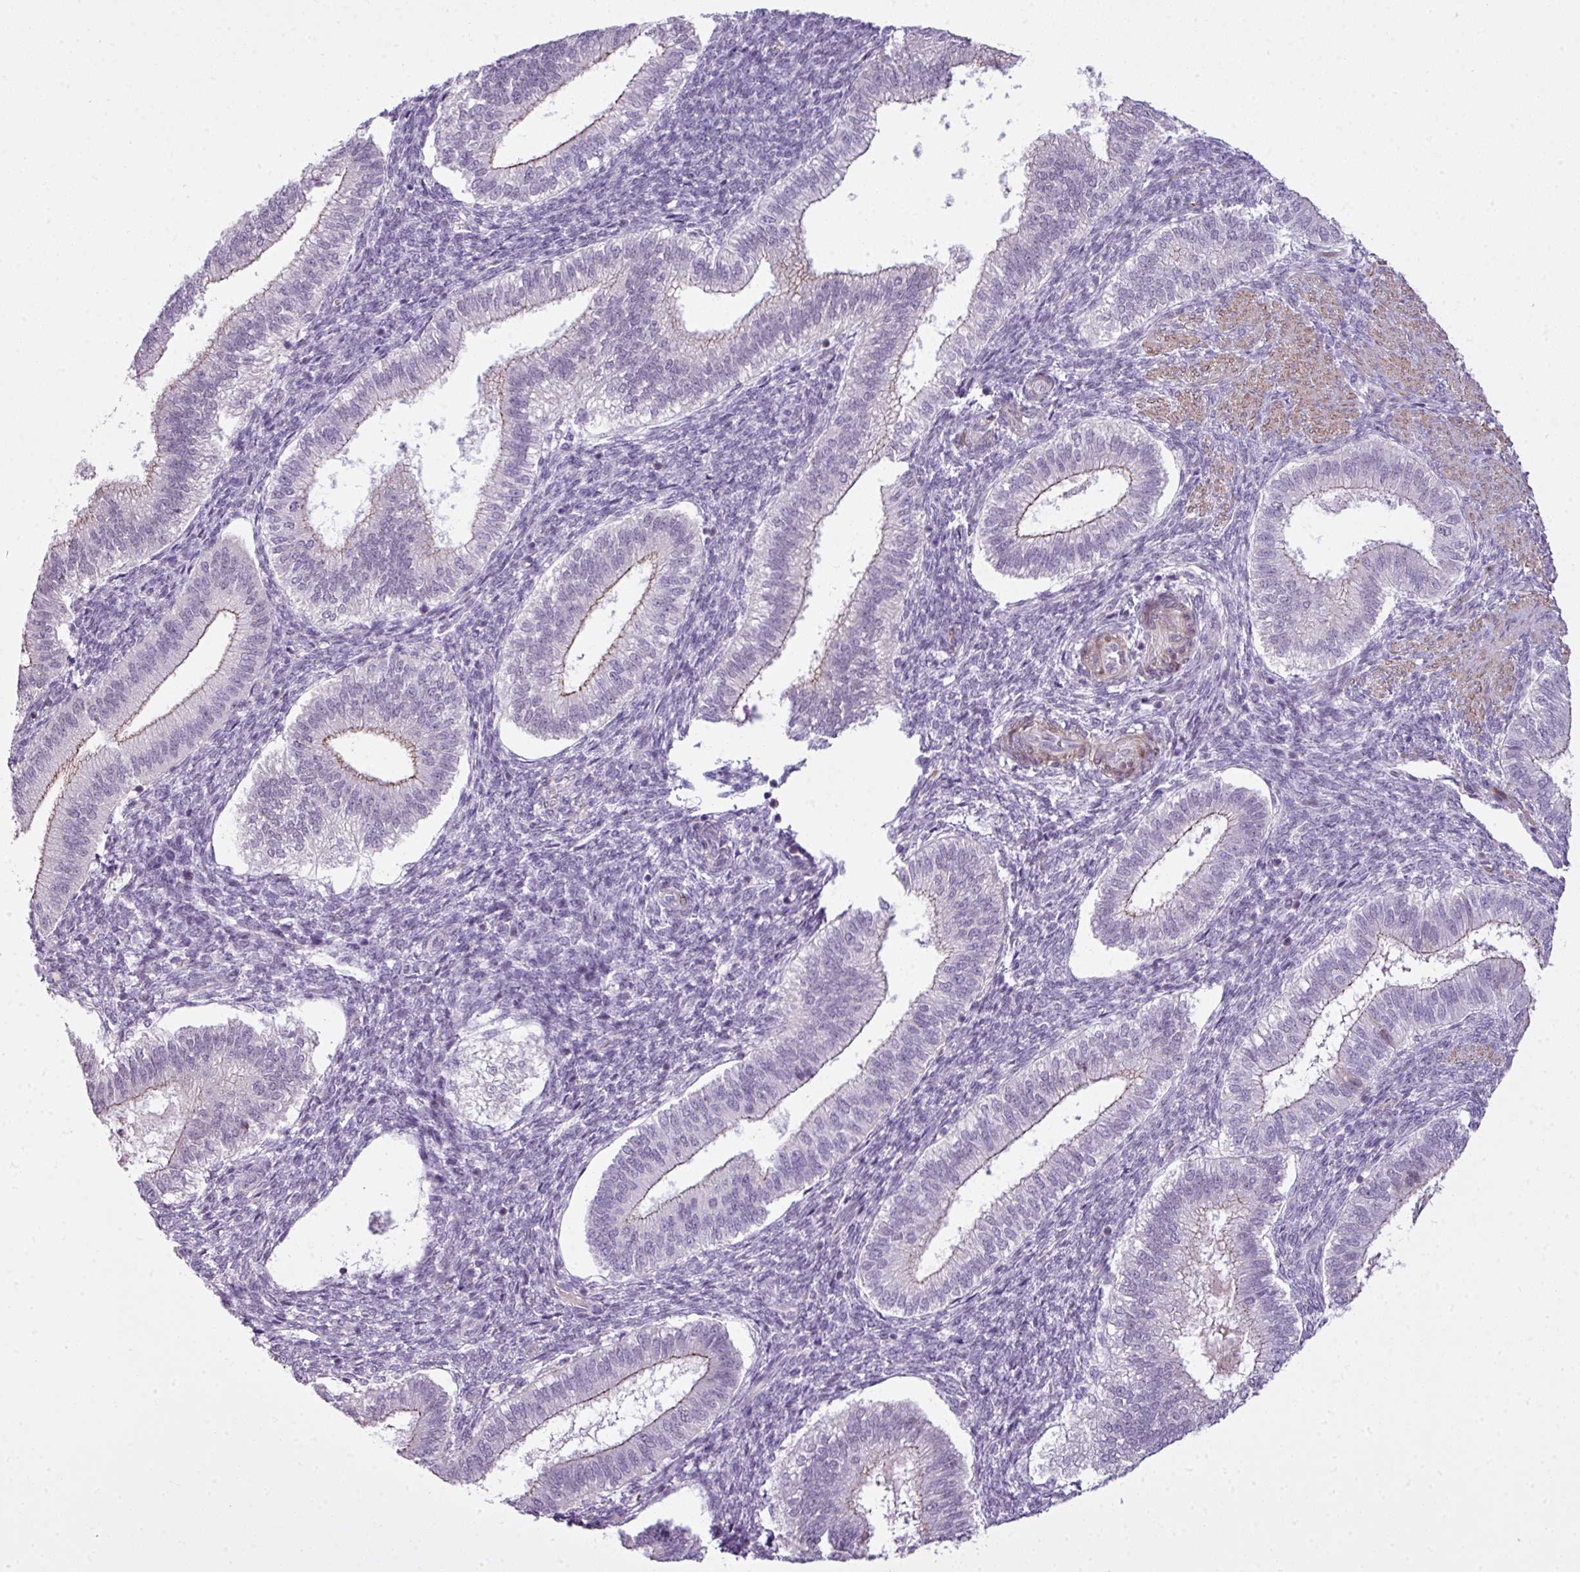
{"staining": {"intensity": "negative", "quantity": "none", "location": "none"}, "tissue": "endometrium", "cell_type": "Cells in endometrial stroma", "image_type": "normal", "snomed": [{"axis": "morphology", "description": "Normal tissue, NOS"}, {"axis": "topography", "description": "Endometrium"}], "caption": "A high-resolution image shows IHC staining of unremarkable endometrium, which shows no significant staining in cells in endometrial stroma.", "gene": "ZNF688", "patient": {"sex": "female", "age": 25}}